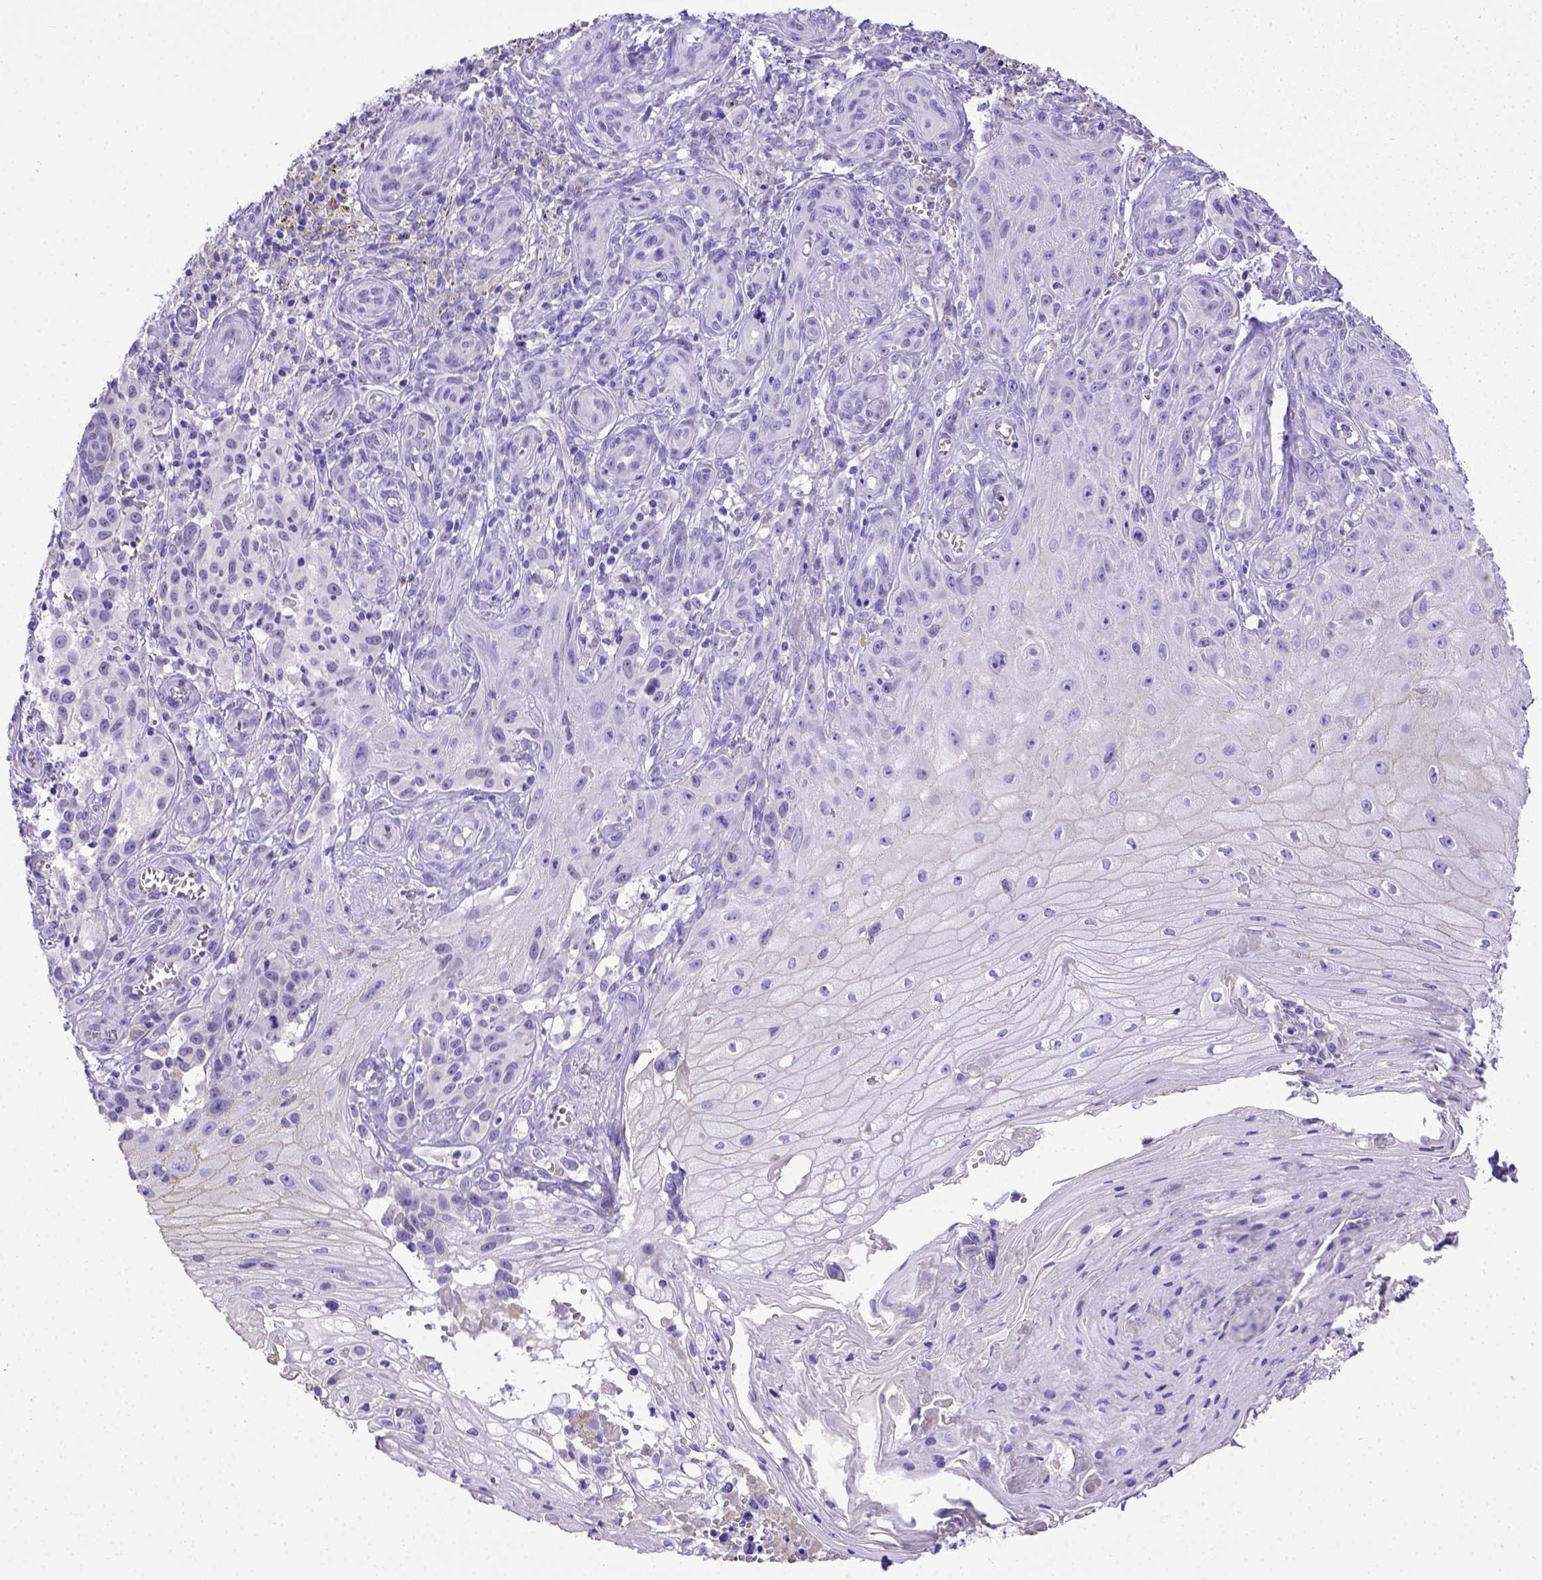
{"staining": {"intensity": "negative", "quantity": "none", "location": "none"}, "tissue": "melanoma", "cell_type": "Tumor cells", "image_type": "cancer", "snomed": [{"axis": "morphology", "description": "Malignant melanoma, NOS"}, {"axis": "topography", "description": "Skin"}], "caption": "Malignant melanoma was stained to show a protein in brown. There is no significant expression in tumor cells.", "gene": "BTN1A1", "patient": {"sex": "female", "age": 53}}